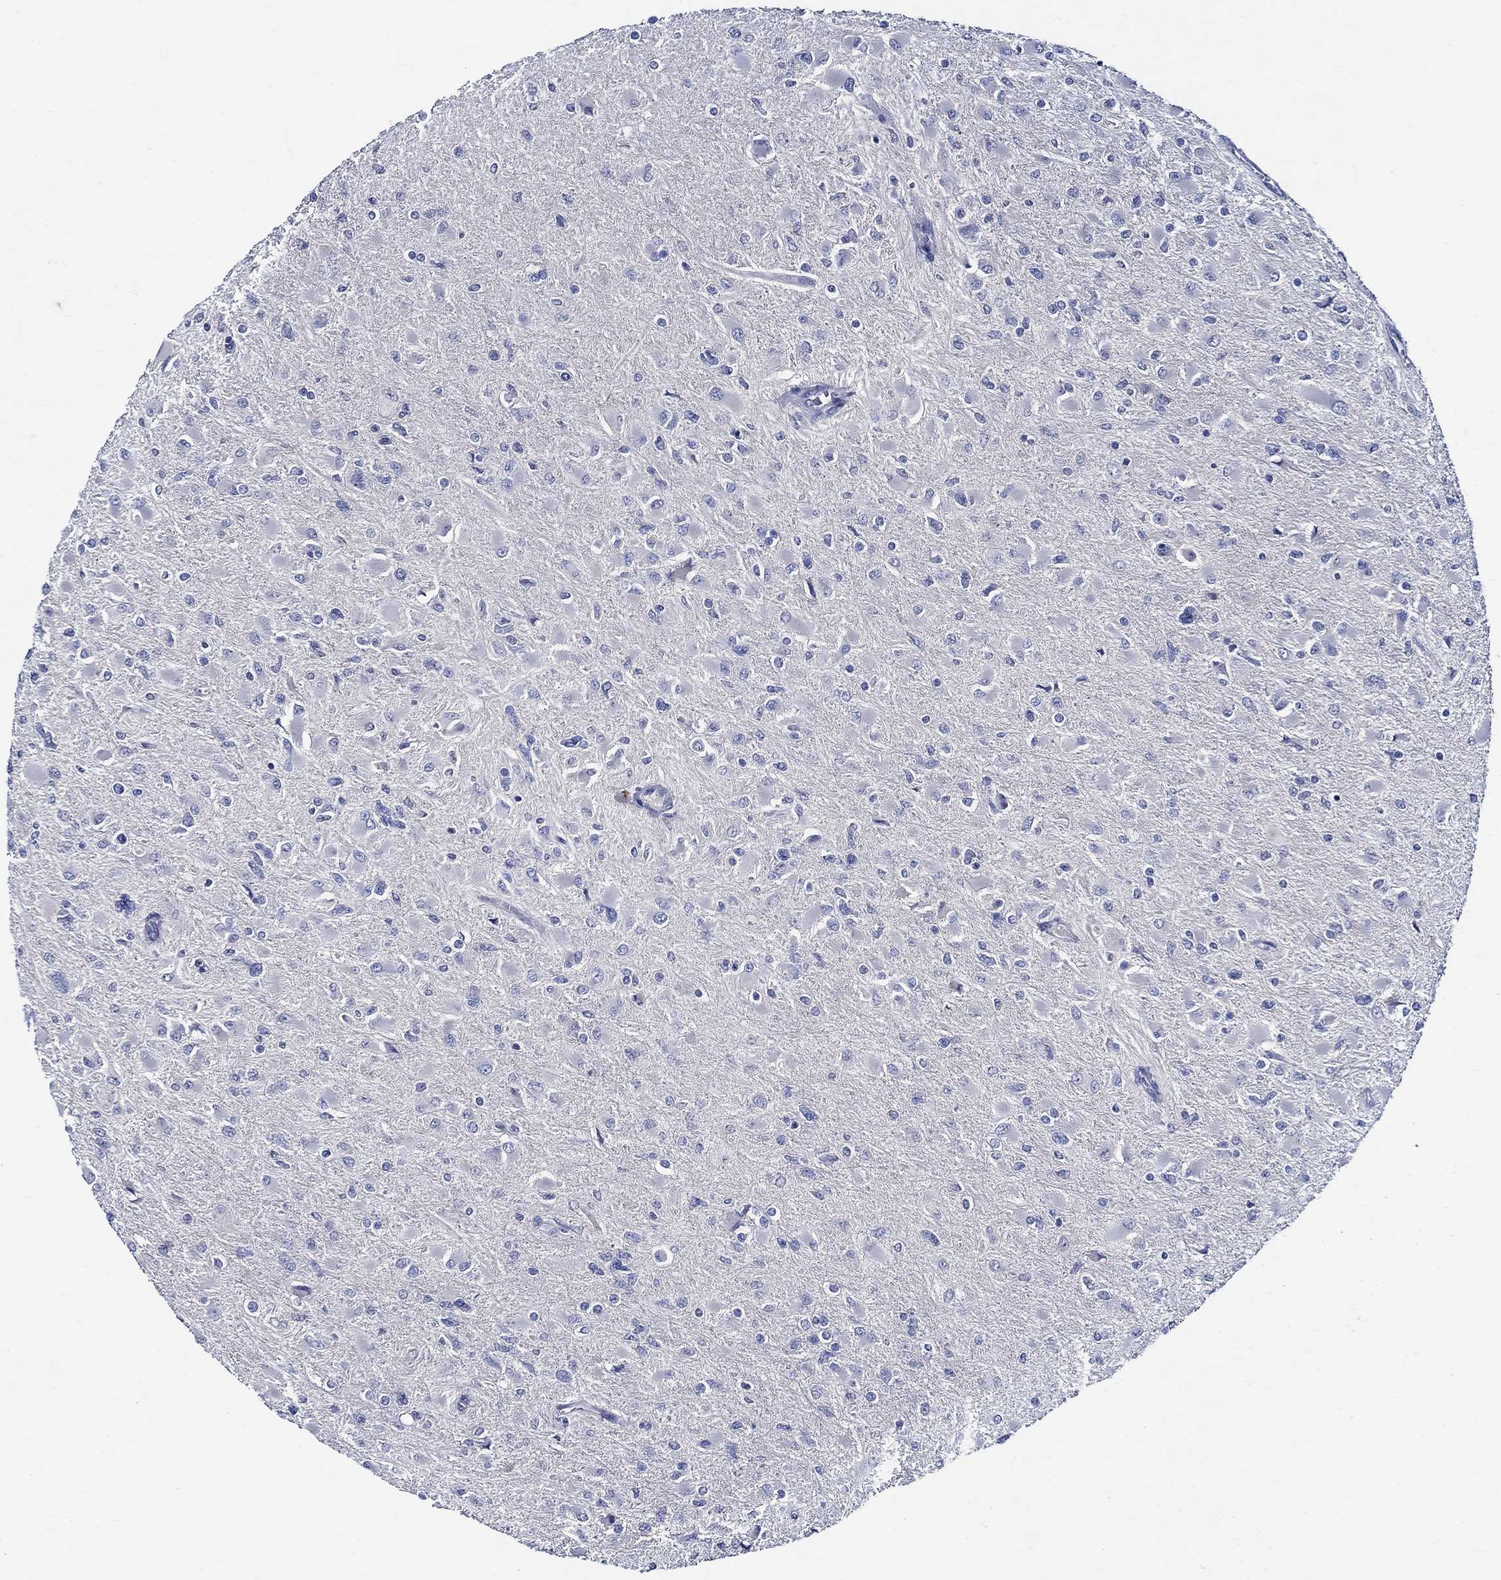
{"staining": {"intensity": "negative", "quantity": "none", "location": "none"}, "tissue": "glioma", "cell_type": "Tumor cells", "image_type": "cancer", "snomed": [{"axis": "morphology", "description": "Glioma, malignant, High grade"}, {"axis": "topography", "description": "Cerebral cortex"}], "caption": "Human glioma stained for a protein using immunohistochemistry (IHC) shows no staining in tumor cells.", "gene": "SKOR1", "patient": {"sex": "female", "age": 36}}